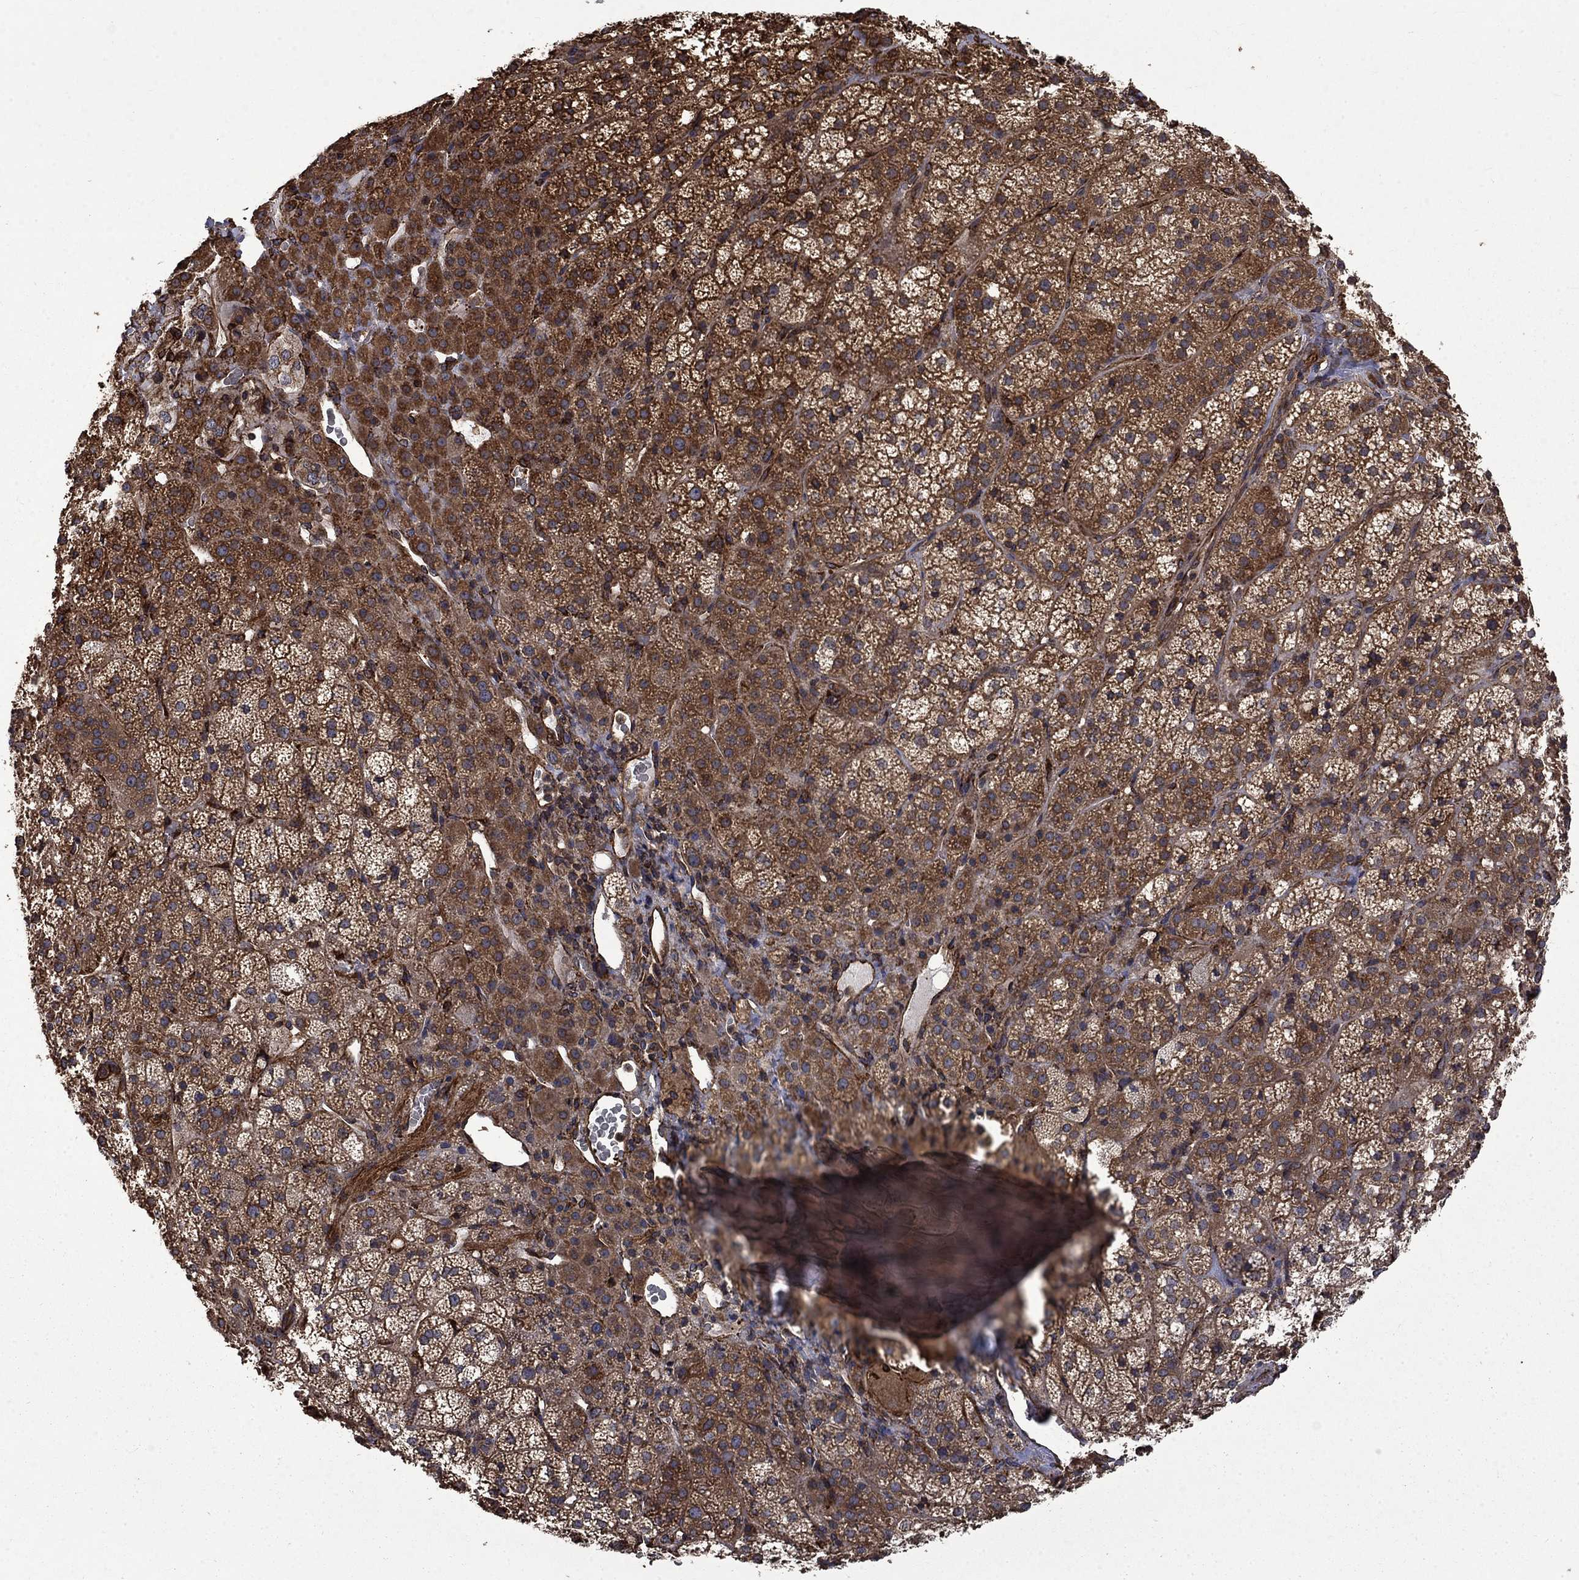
{"staining": {"intensity": "strong", "quantity": ">75%", "location": "cytoplasmic/membranous"}, "tissue": "adrenal gland", "cell_type": "Glandular cells", "image_type": "normal", "snomed": [{"axis": "morphology", "description": "Normal tissue, NOS"}, {"axis": "topography", "description": "Adrenal gland"}], "caption": "Immunohistochemistry (DAB (3,3'-diaminobenzidine)) staining of normal human adrenal gland demonstrates strong cytoplasmic/membranous protein staining in approximately >75% of glandular cells.", "gene": "CUTC", "patient": {"sex": "female", "age": 60}}